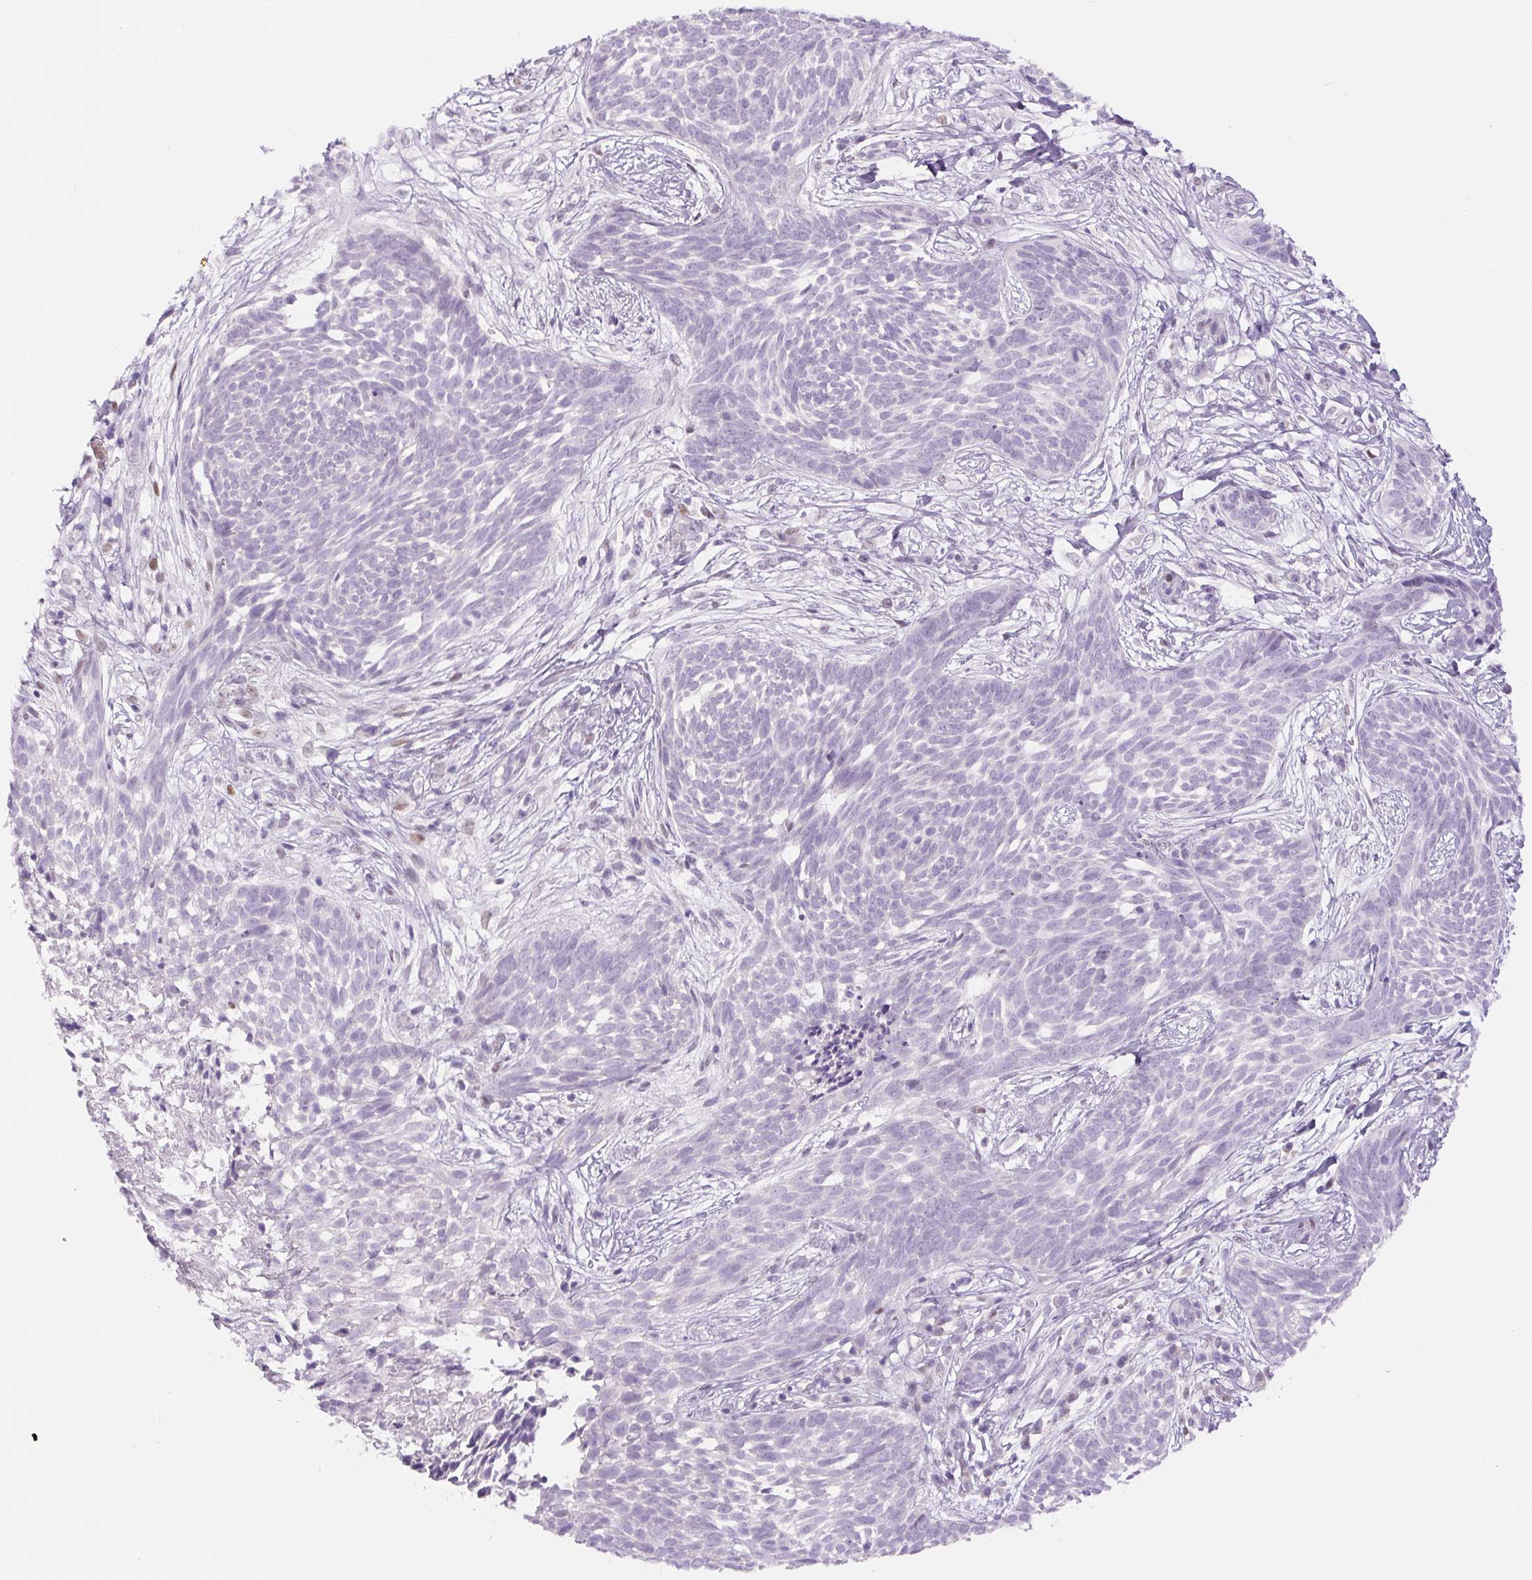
{"staining": {"intensity": "negative", "quantity": "none", "location": "none"}, "tissue": "skin cancer", "cell_type": "Tumor cells", "image_type": "cancer", "snomed": [{"axis": "morphology", "description": "Basal cell carcinoma"}, {"axis": "topography", "description": "Skin"}, {"axis": "topography", "description": "Skin, foot"}], "caption": "A histopathology image of human skin cancer (basal cell carcinoma) is negative for staining in tumor cells. (DAB immunohistochemistry, high magnification).", "gene": "SIX1", "patient": {"sex": "female", "age": 86}}